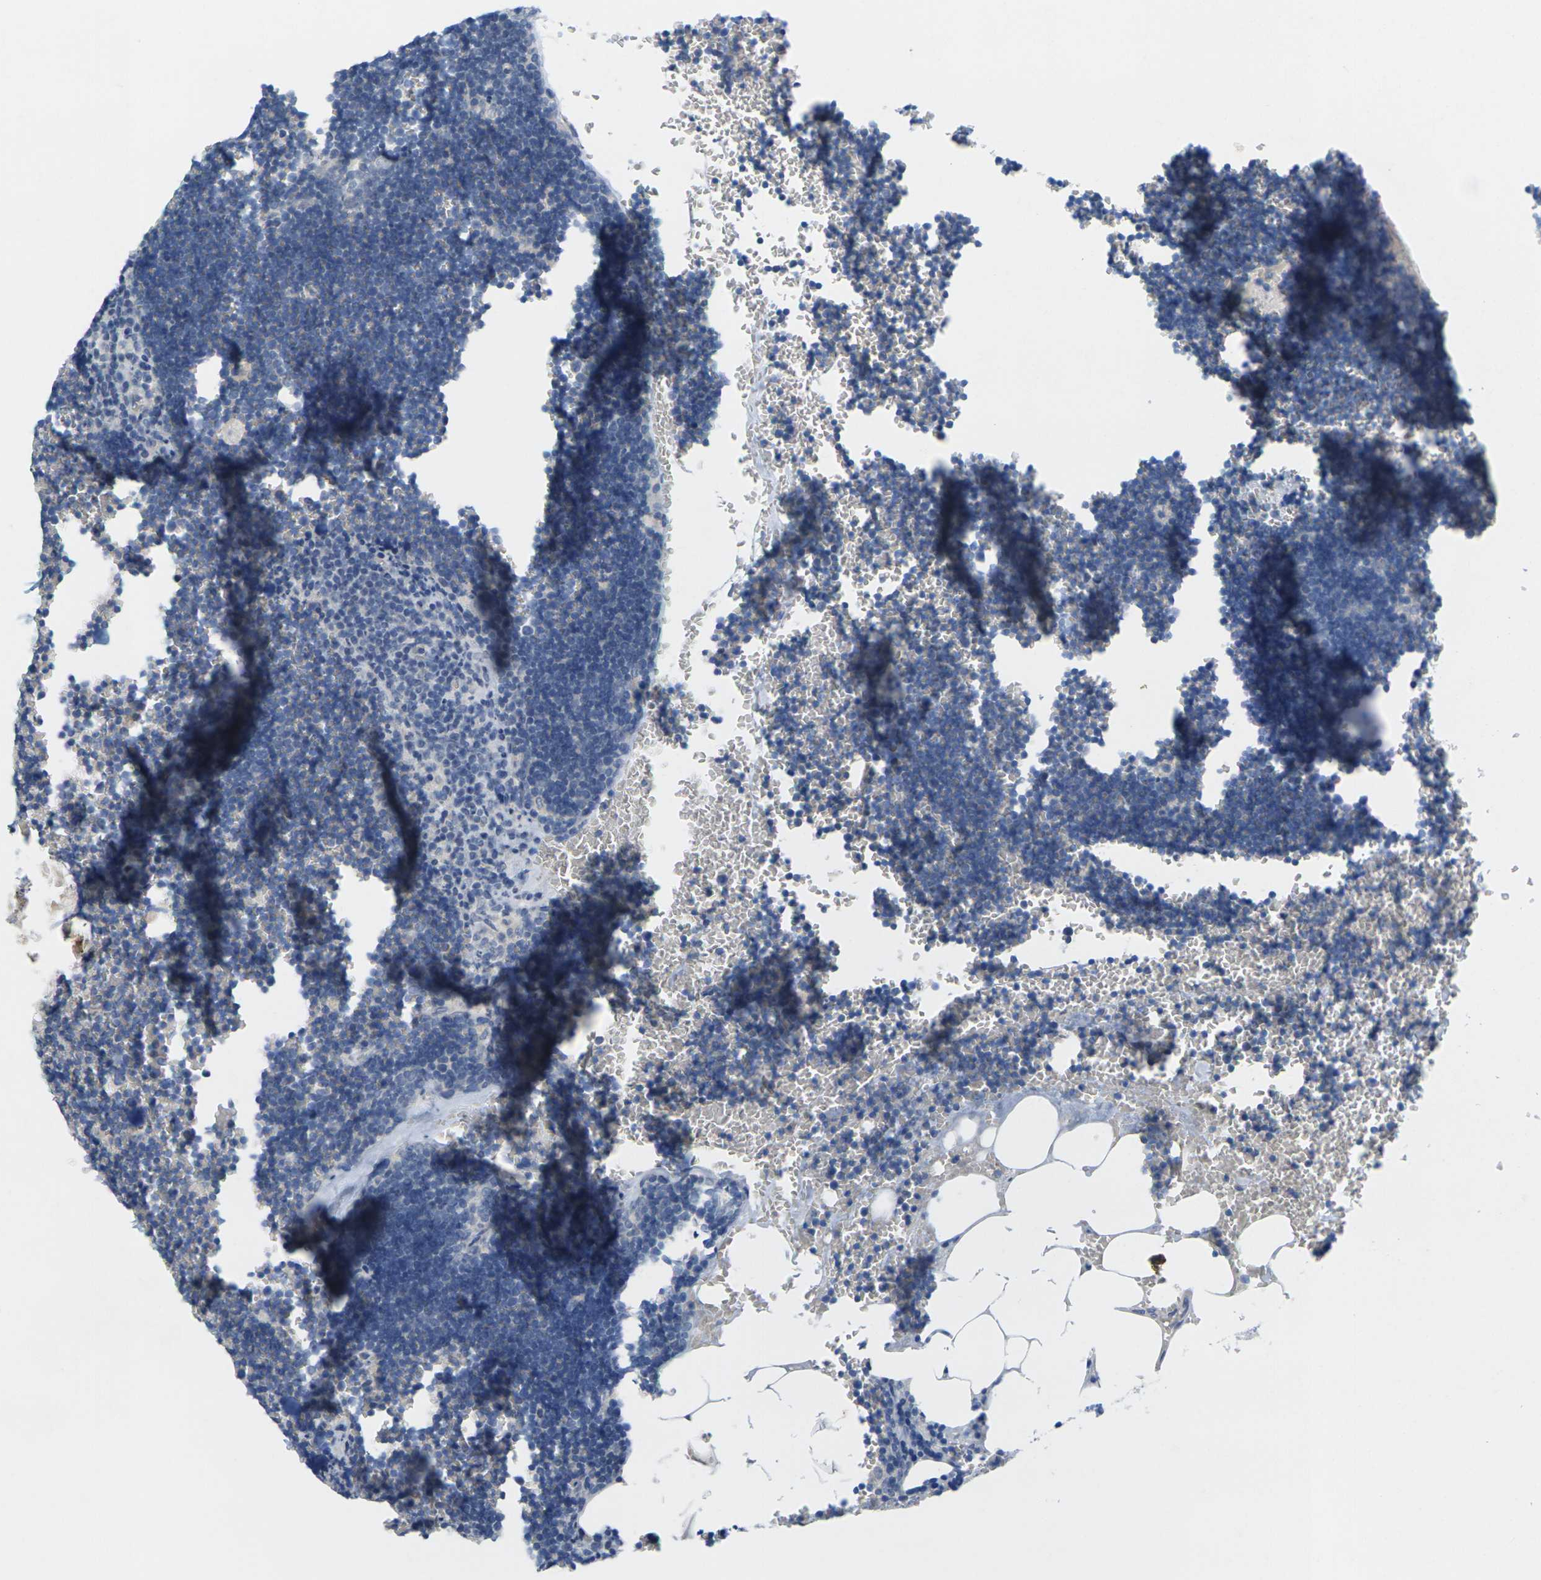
{"staining": {"intensity": "negative", "quantity": "none", "location": "none"}, "tissue": "lymph node", "cell_type": "Germinal center cells", "image_type": "normal", "snomed": [{"axis": "morphology", "description": "Normal tissue, NOS"}, {"axis": "topography", "description": "Lymph node"}], "caption": "An immunohistochemistry (IHC) histopathology image of normal lymph node is shown. There is no staining in germinal center cells of lymph node.", "gene": "TNNI3", "patient": {"sex": "male", "age": 33}}